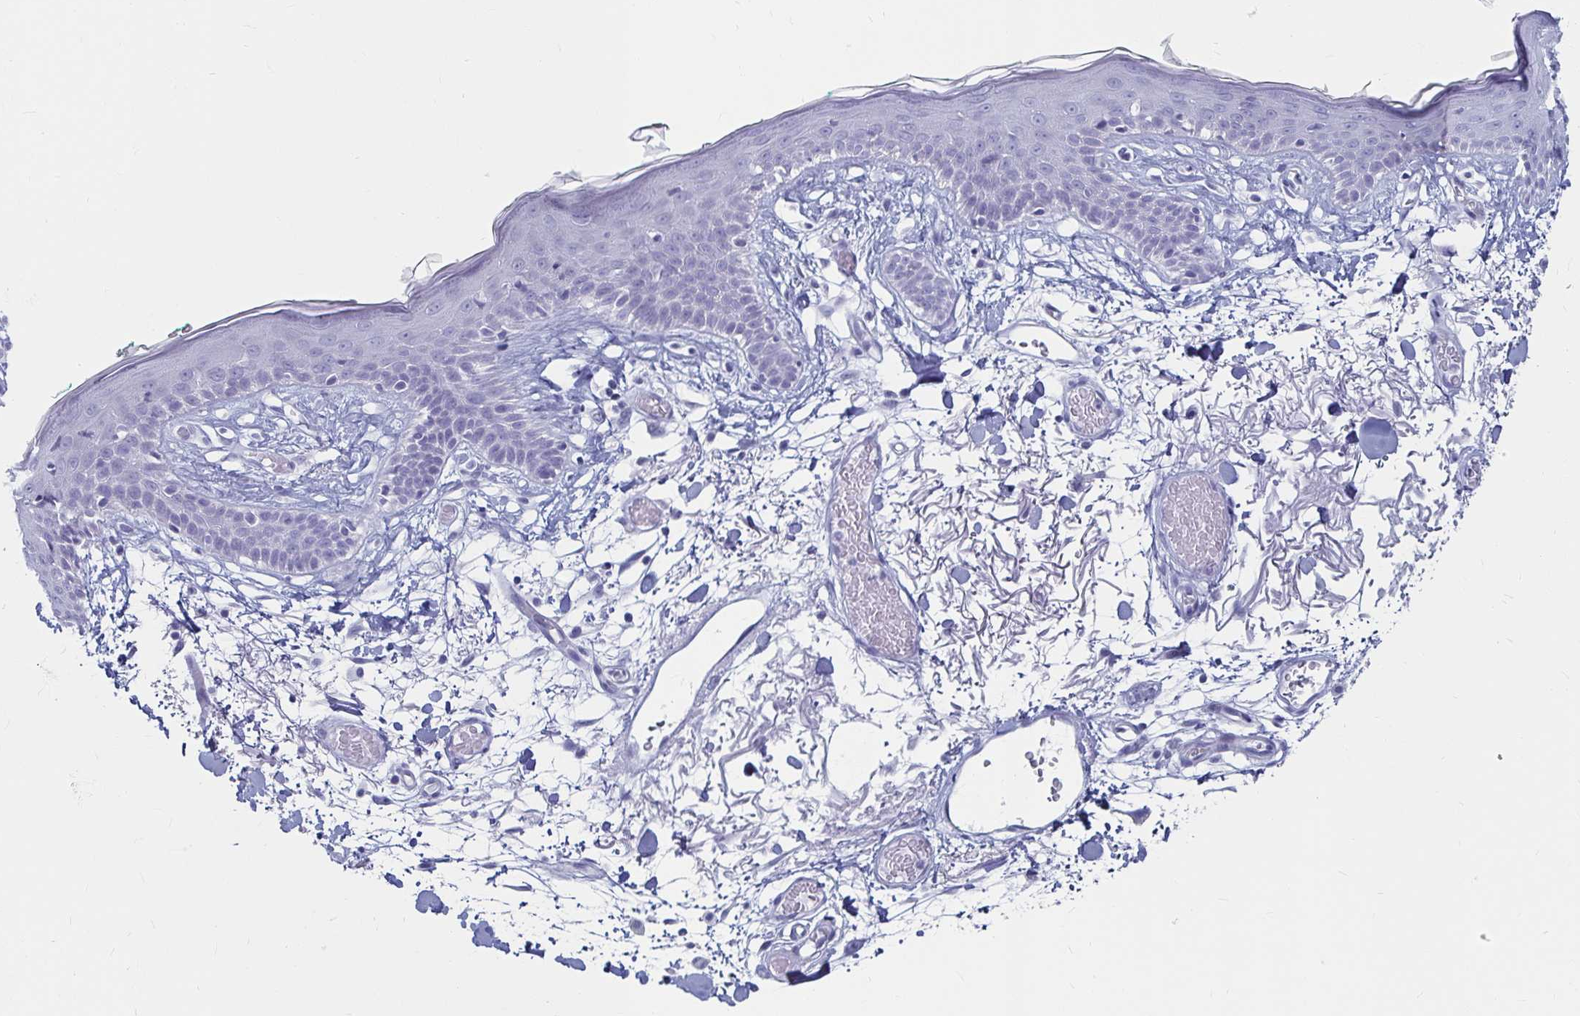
{"staining": {"intensity": "negative", "quantity": "none", "location": "none"}, "tissue": "skin", "cell_type": "Fibroblasts", "image_type": "normal", "snomed": [{"axis": "morphology", "description": "Normal tissue, NOS"}, {"axis": "topography", "description": "Skin"}], "caption": "The photomicrograph reveals no significant expression in fibroblasts of skin. (Stains: DAB (3,3'-diaminobenzidine) immunohistochemistry (IHC) with hematoxylin counter stain, Microscopy: brightfield microscopy at high magnification).", "gene": "CA9", "patient": {"sex": "male", "age": 79}}